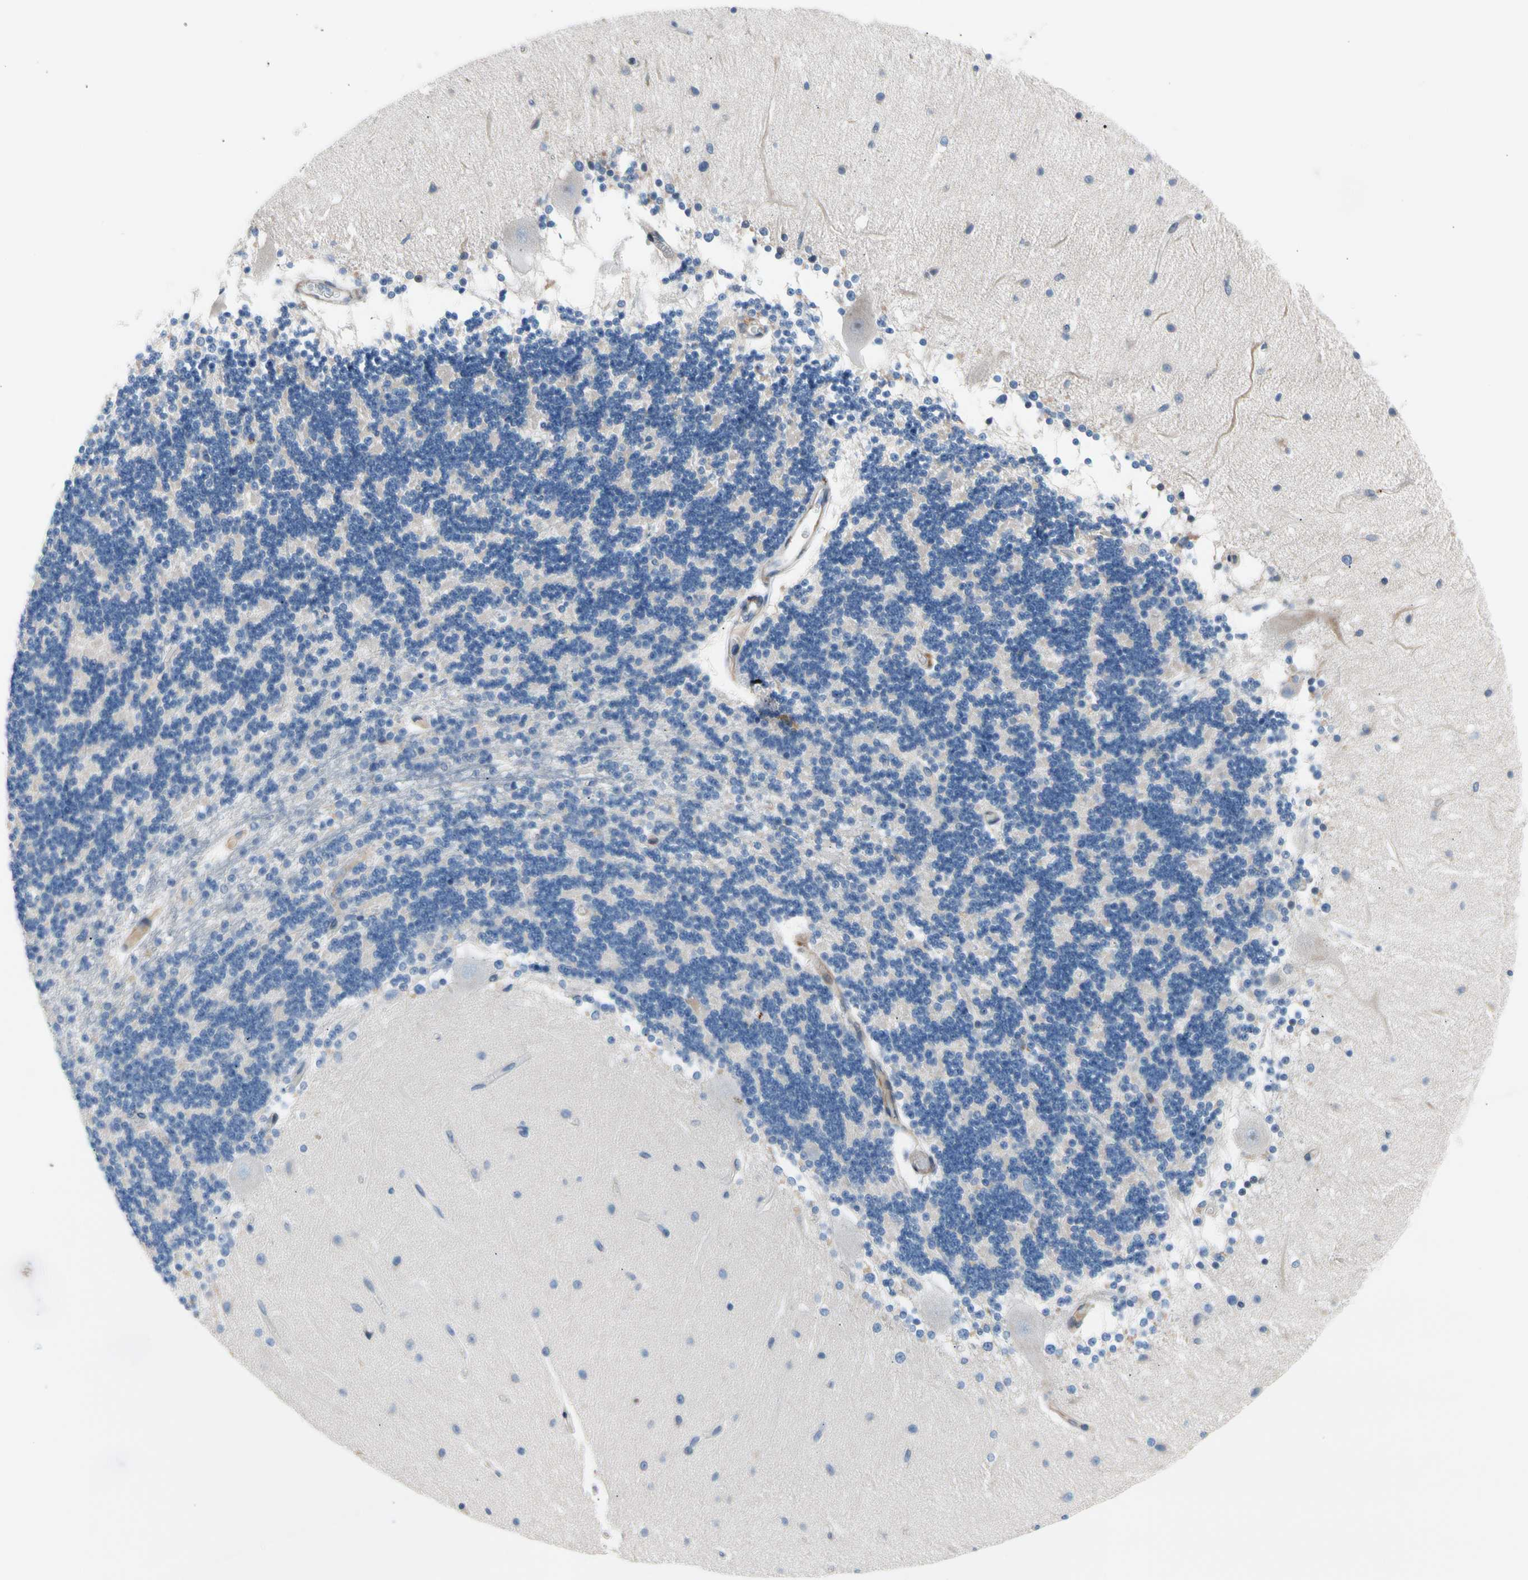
{"staining": {"intensity": "negative", "quantity": "none", "location": "none"}, "tissue": "cerebellum", "cell_type": "Cells in granular layer", "image_type": "normal", "snomed": [{"axis": "morphology", "description": "Normal tissue, NOS"}, {"axis": "topography", "description": "Cerebellum"}], "caption": "DAB immunohistochemical staining of benign human cerebellum shows no significant staining in cells in granular layer.", "gene": "MAP3K3", "patient": {"sex": "female", "age": 54}}